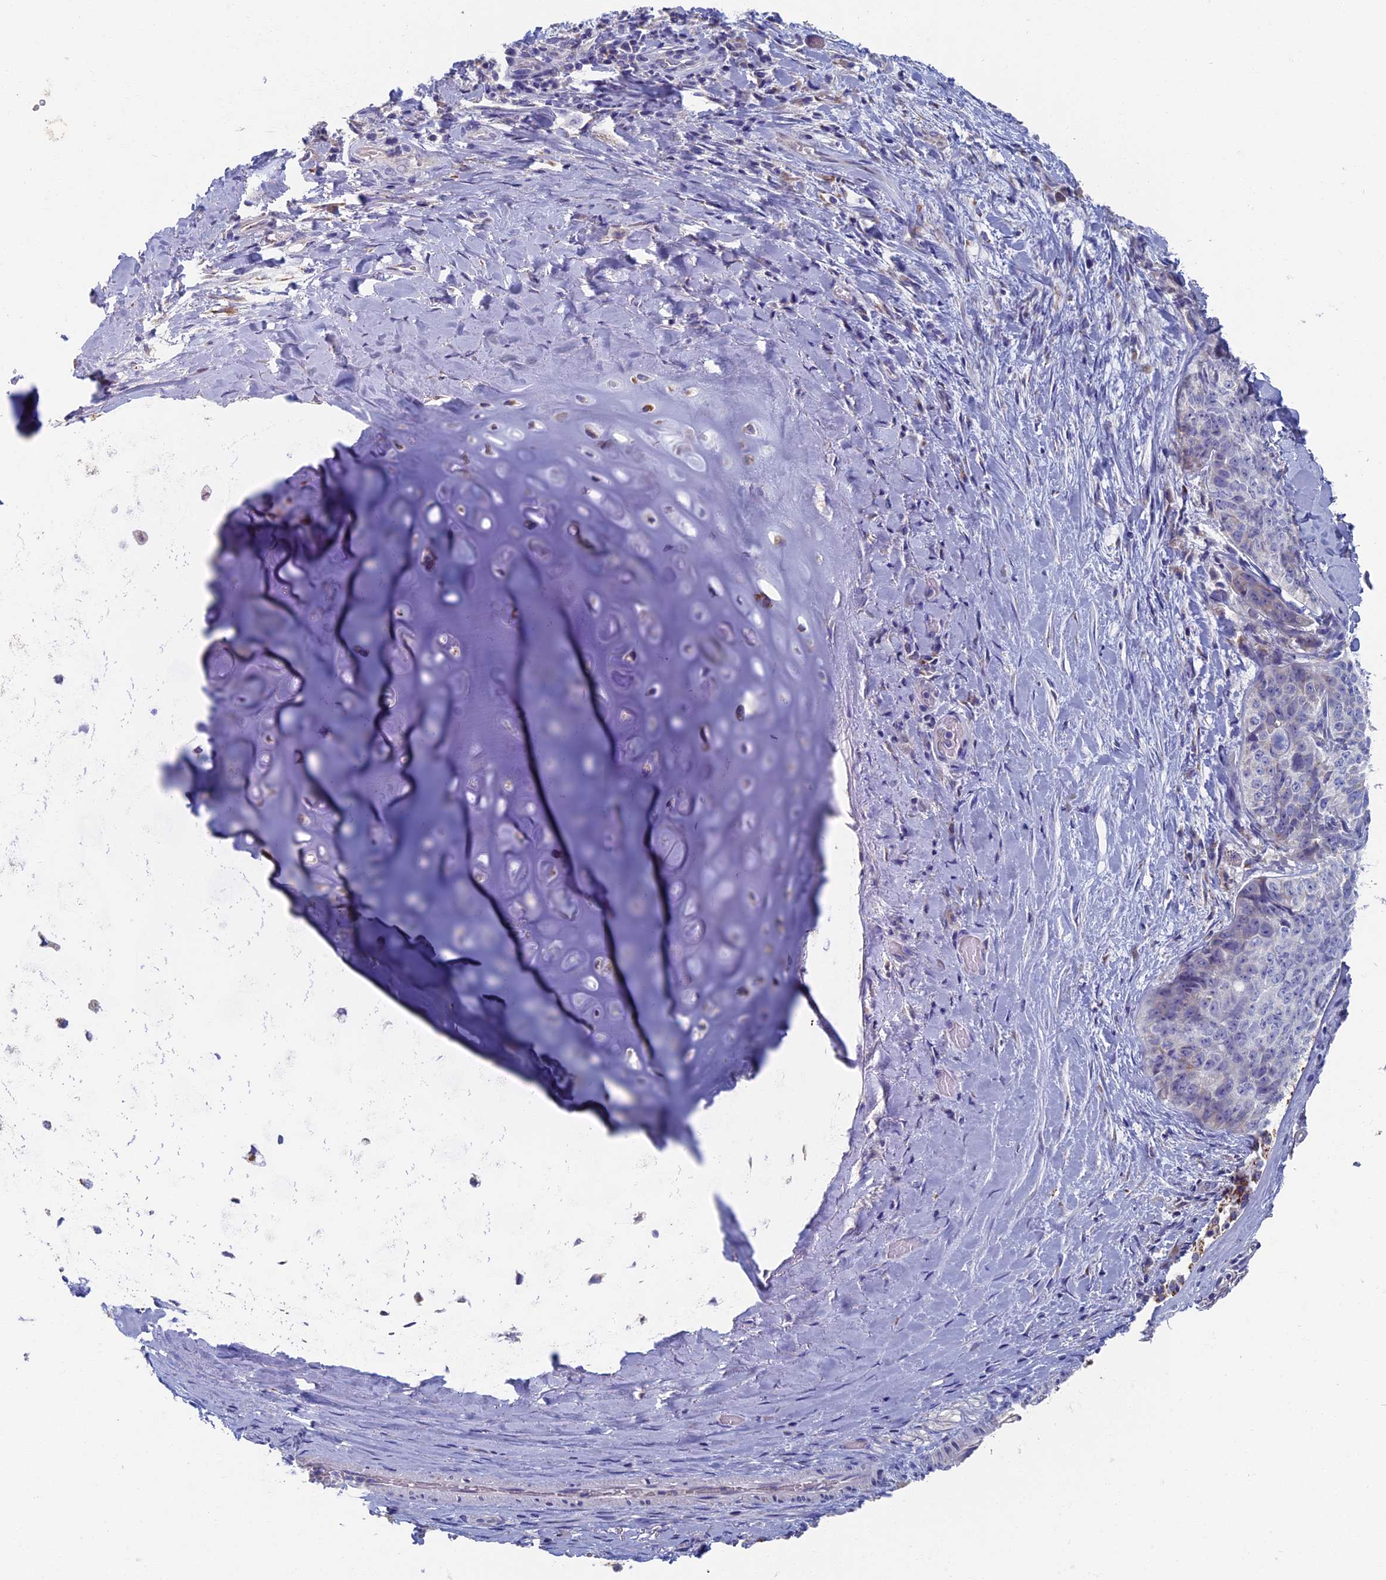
{"staining": {"intensity": "negative", "quantity": "none", "location": "none"}, "tissue": "adipose tissue", "cell_type": "Adipocytes", "image_type": "normal", "snomed": [{"axis": "morphology", "description": "Normal tissue, NOS"}, {"axis": "morphology", "description": "Squamous cell carcinoma, NOS"}, {"axis": "topography", "description": "Bronchus"}, {"axis": "topography", "description": "Lung"}], "caption": "IHC photomicrograph of benign adipose tissue: adipose tissue stained with DAB exhibits no significant protein staining in adipocytes.", "gene": "OAT", "patient": {"sex": "male", "age": 64}}